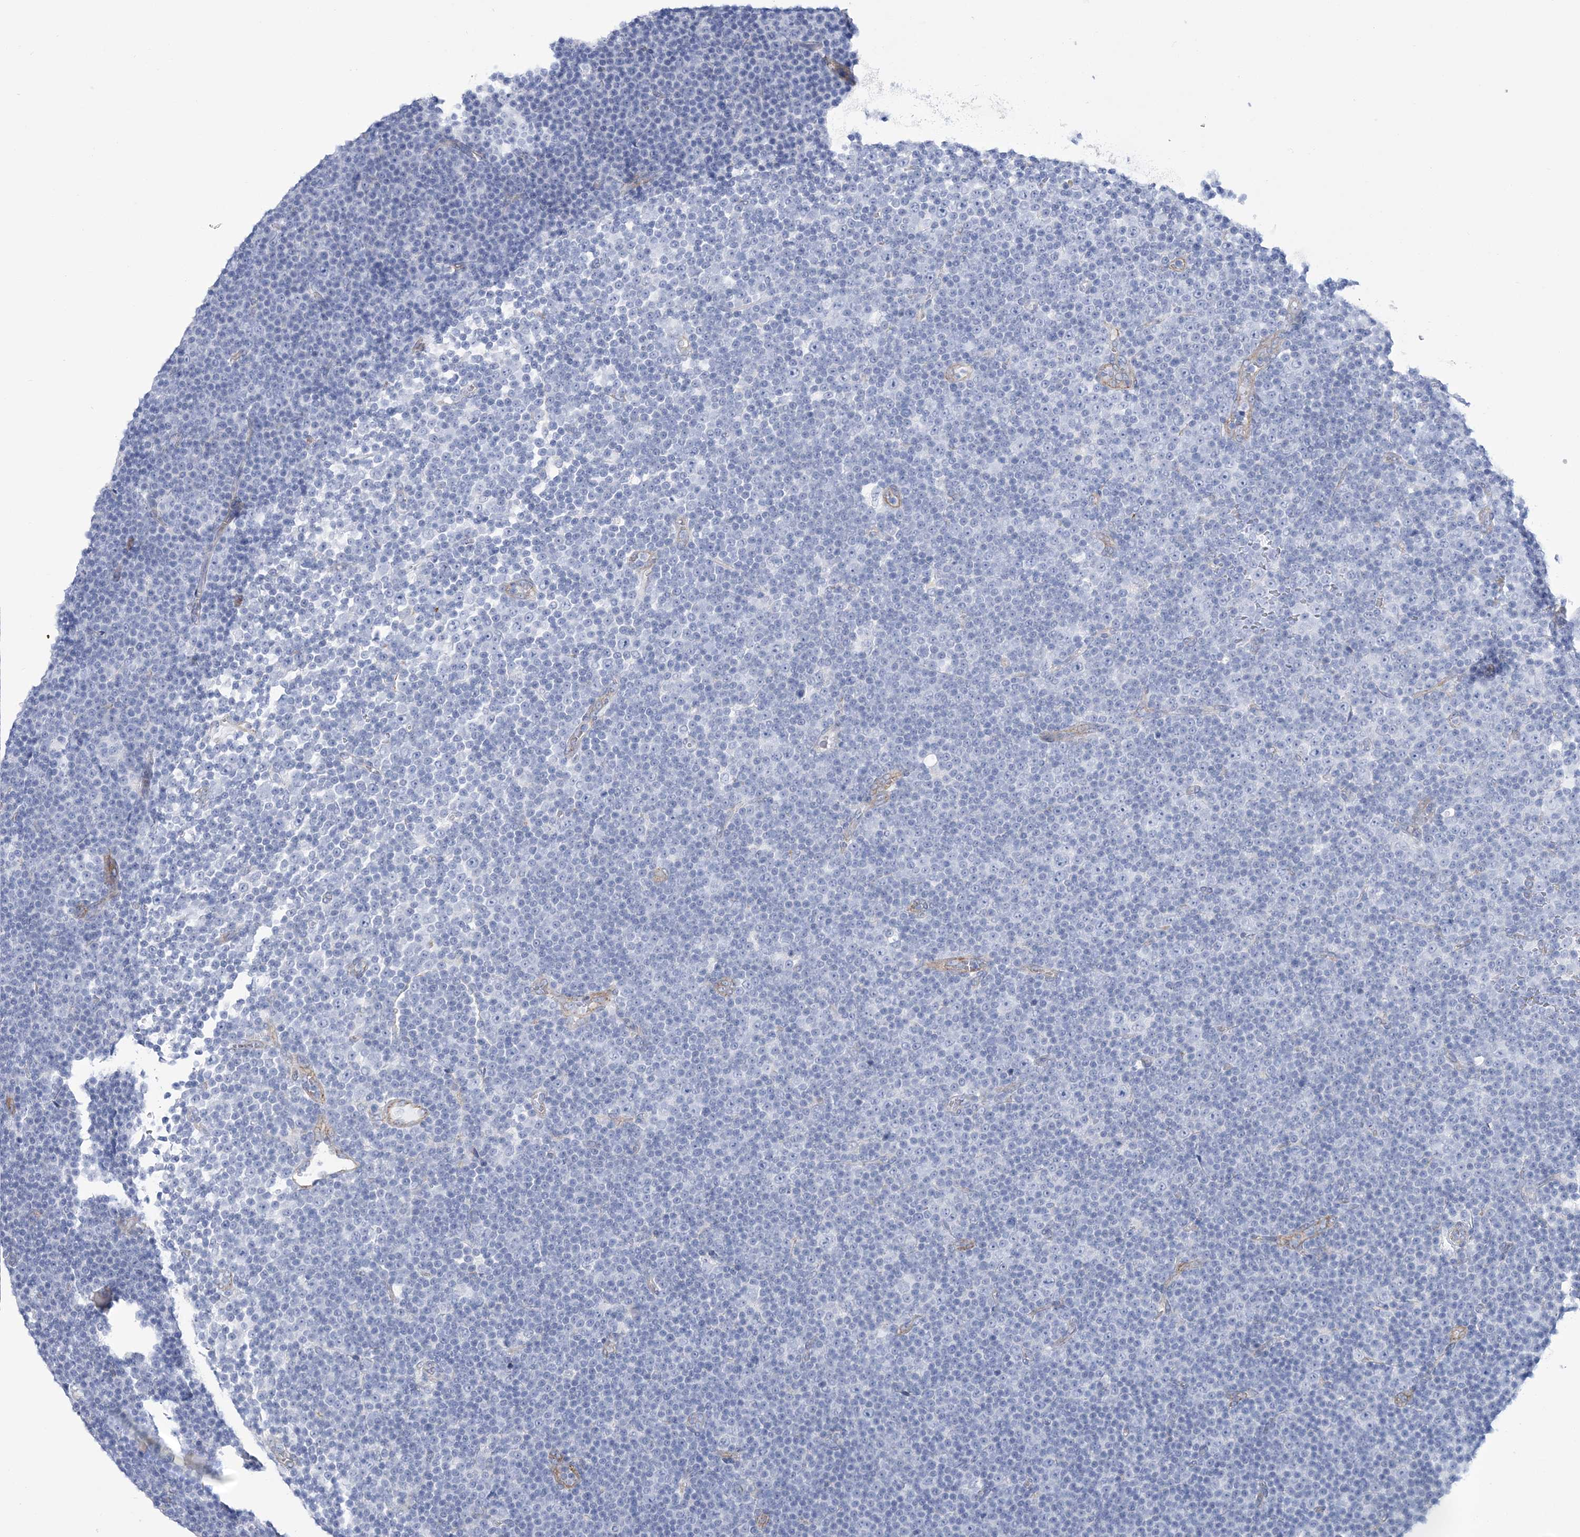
{"staining": {"intensity": "negative", "quantity": "none", "location": "none"}, "tissue": "lymphoma", "cell_type": "Tumor cells", "image_type": "cancer", "snomed": [{"axis": "morphology", "description": "Malignant lymphoma, non-Hodgkin's type, Low grade"}, {"axis": "topography", "description": "Lymph node"}], "caption": "Immunohistochemistry (IHC) micrograph of human low-grade malignant lymphoma, non-Hodgkin's type stained for a protein (brown), which demonstrates no expression in tumor cells. The staining is performed using DAB (3,3'-diaminobenzidine) brown chromogen with nuclei counter-stained in using hematoxylin.", "gene": "RAB11FIP5", "patient": {"sex": "female", "age": 67}}